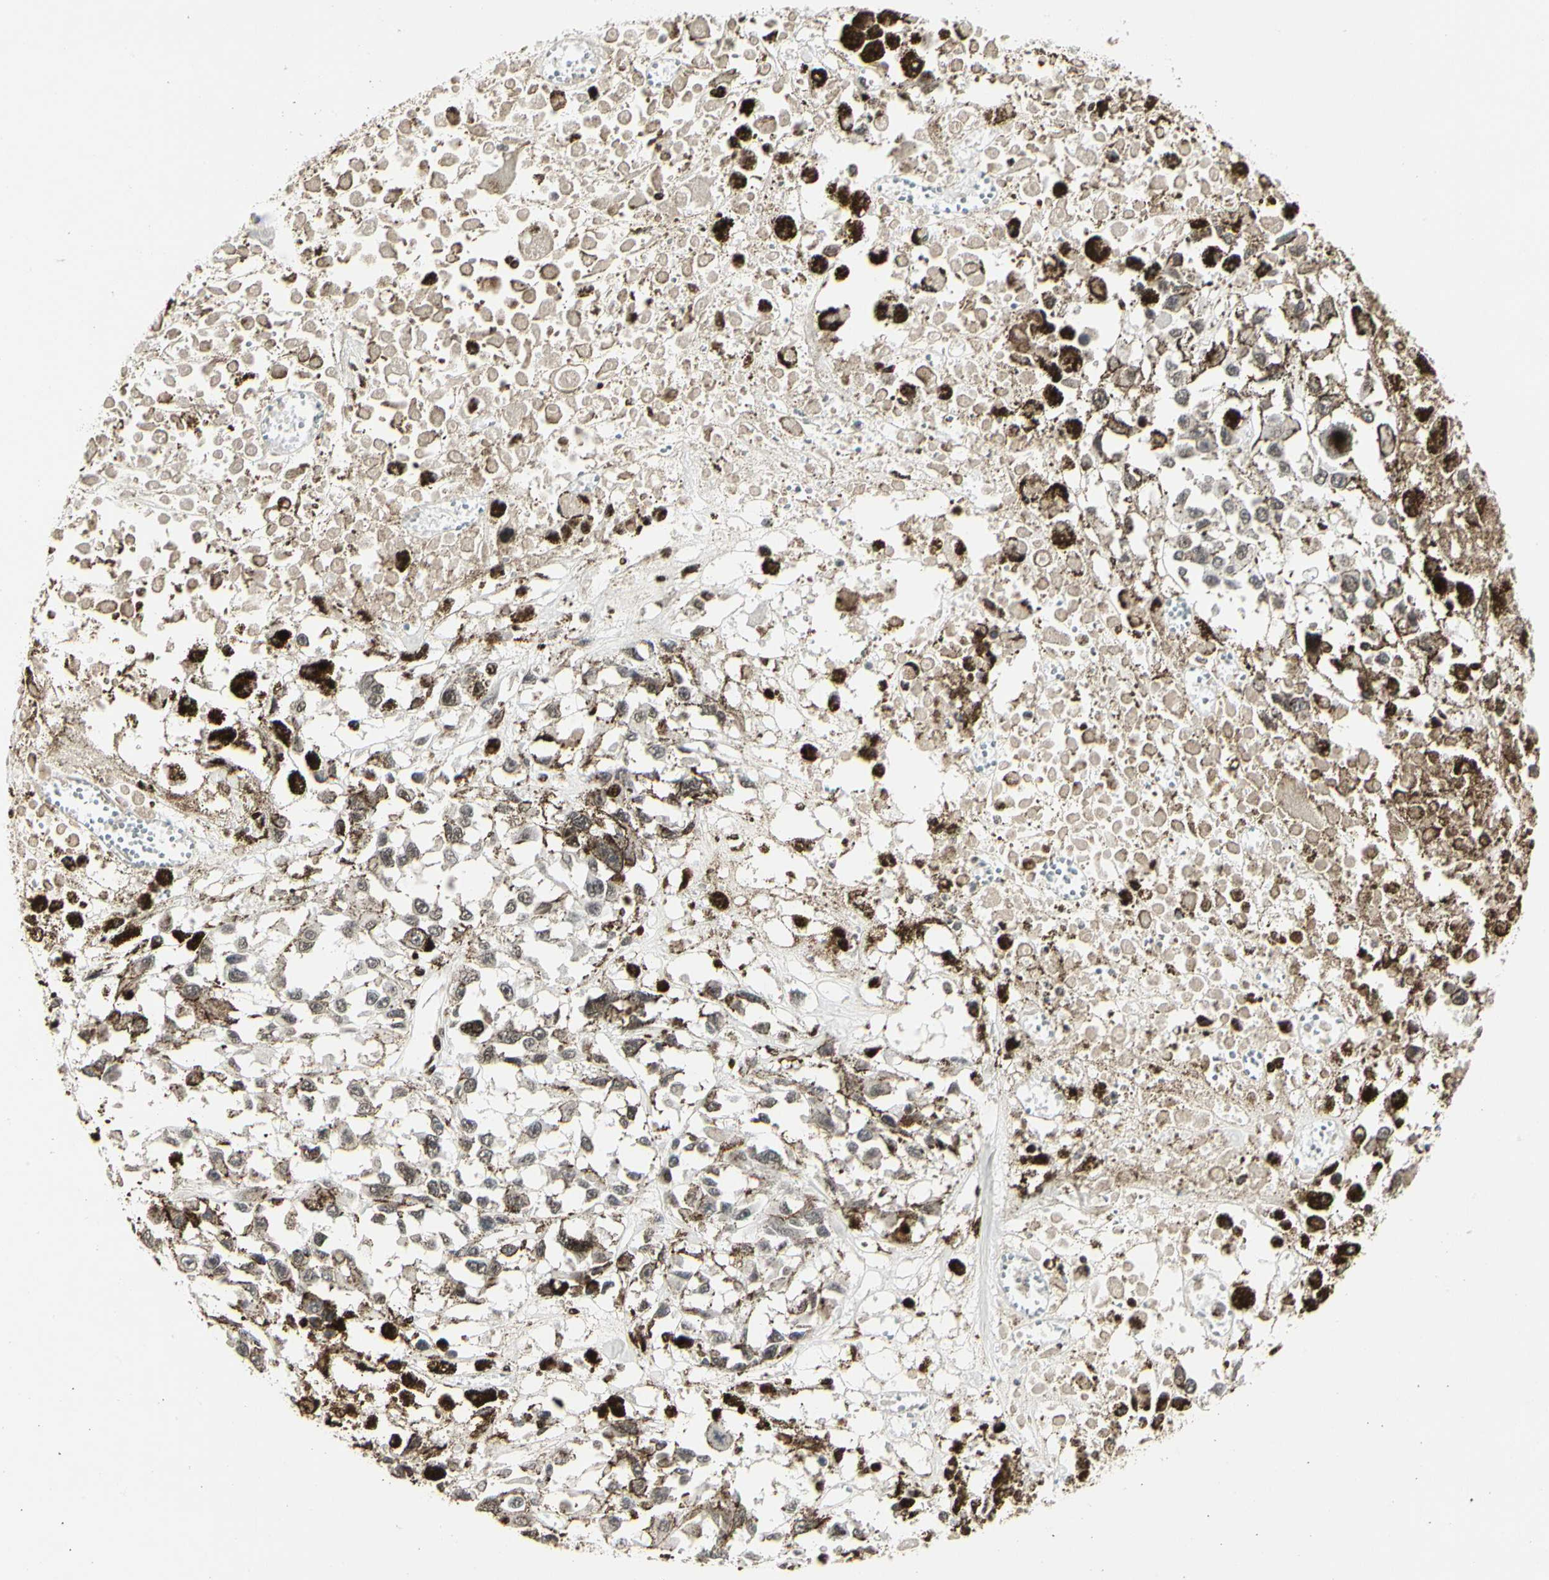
{"staining": {"intensity": "weak", "quantity": "25%-75%", "location": "nuclear"}, "tissue": "melanoma", "cell_type": "Tumor cells", "image_type": "cancer", "snomed": [{"axis": "morphology", "description": "Malignant melanoma, Metastatic site"}, {"axis": "topography", "description": "Lymph node"}], "caption": "Malignant melanoma (metastatic site) stained with immunohistochemistry reveals weak nuclear positivity in about 25%-75% of tumor cells.", "gene": "FOXJ2", "patient": {"sex": "male", "age": 59}}